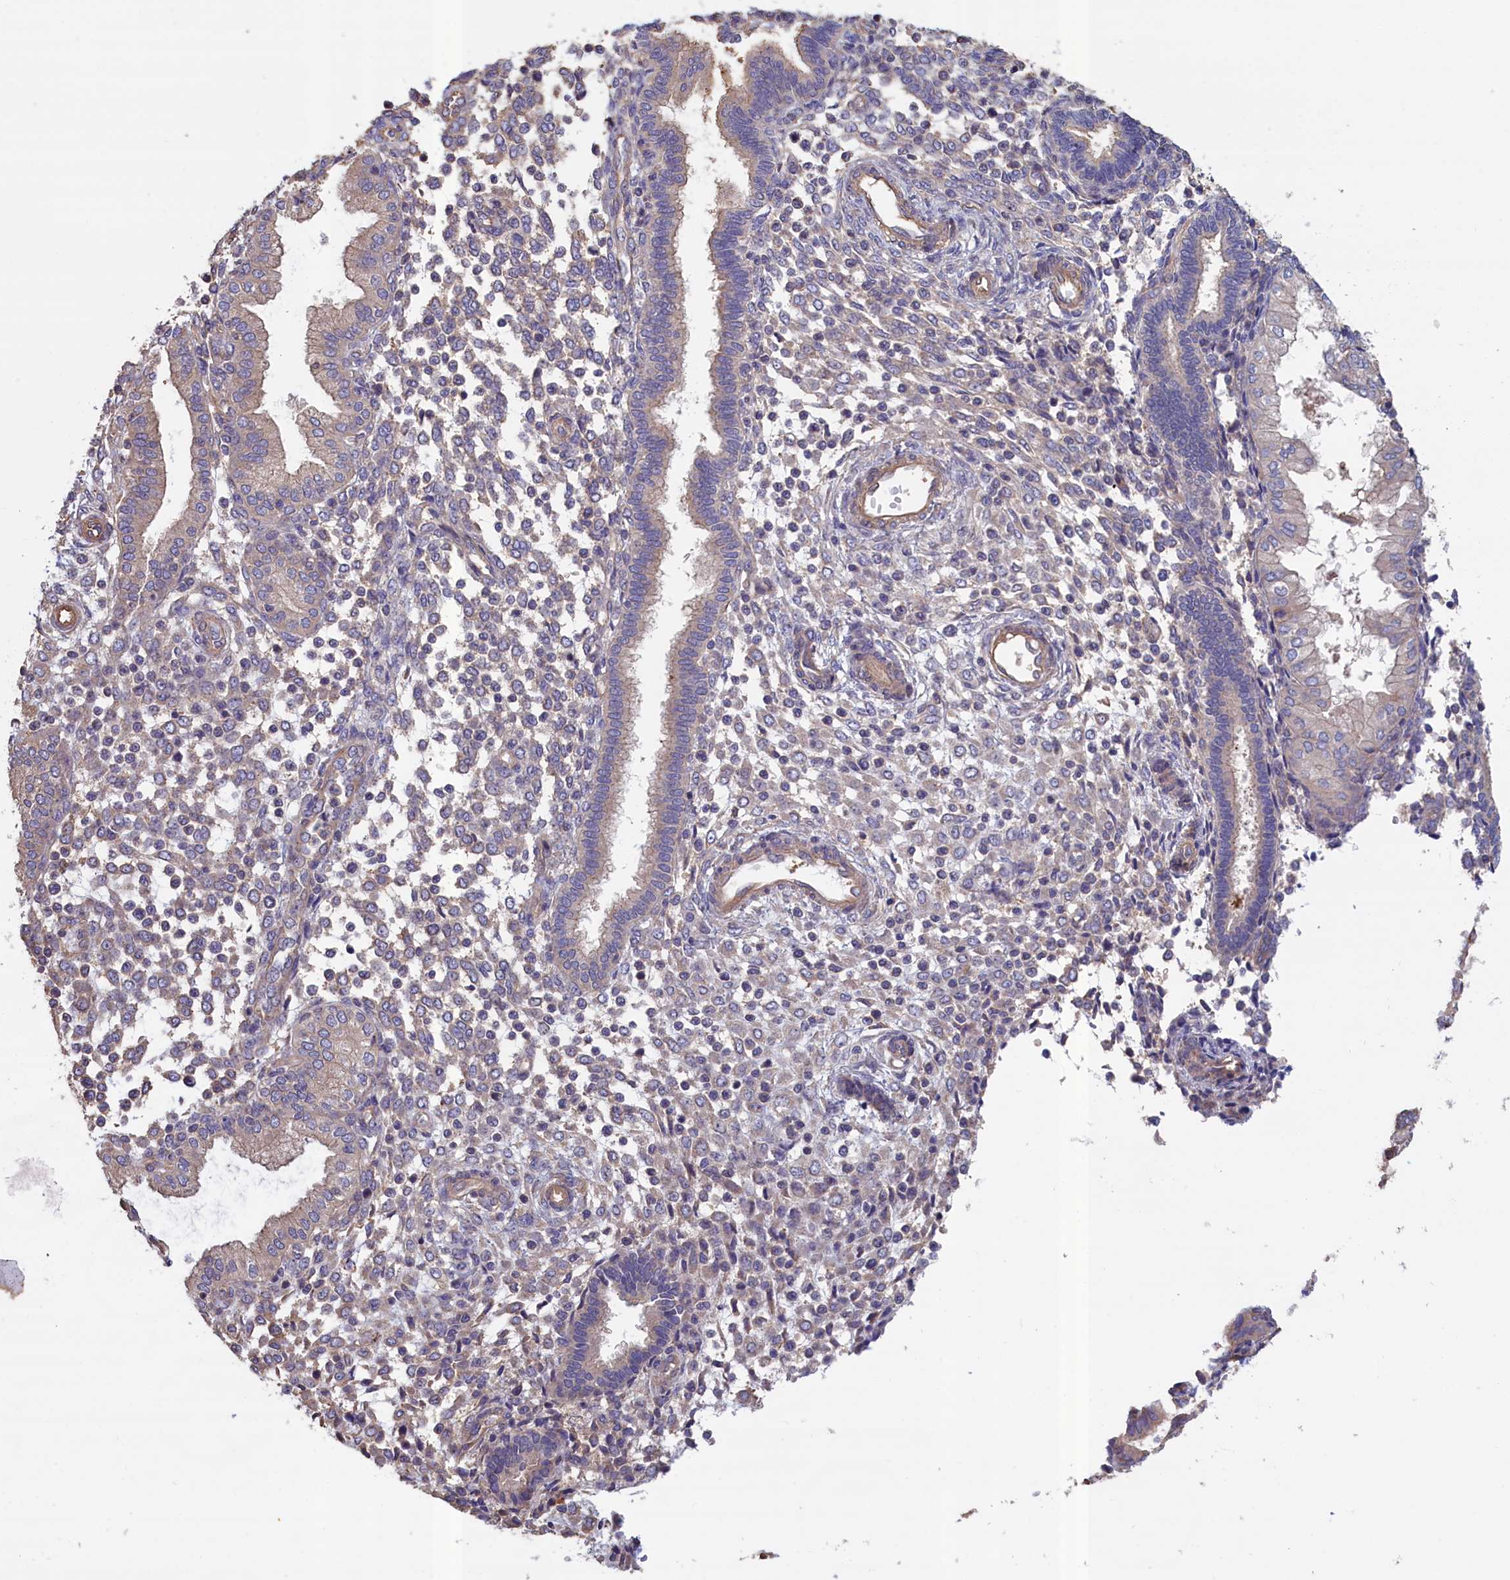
{"staining": {"intensity": "negative", "quantity": "none", "location": "none"}, "tissue": "endometrium", "cell_type": "Cells in endometrial stroma", "image_type": "normal", "snomed": [{"axis": "morphology", "description": "Normal tissue, NOS"}, {"axis": "topography", "description": "Endometrium"}], "caption": "This is an immunohistochemistry histopathology image of unremarkable endometrium. There is no expression in cells in endometrial stroma.", "gene": "ANKRD2", "patient": {"sex": "female", "age": 53}}